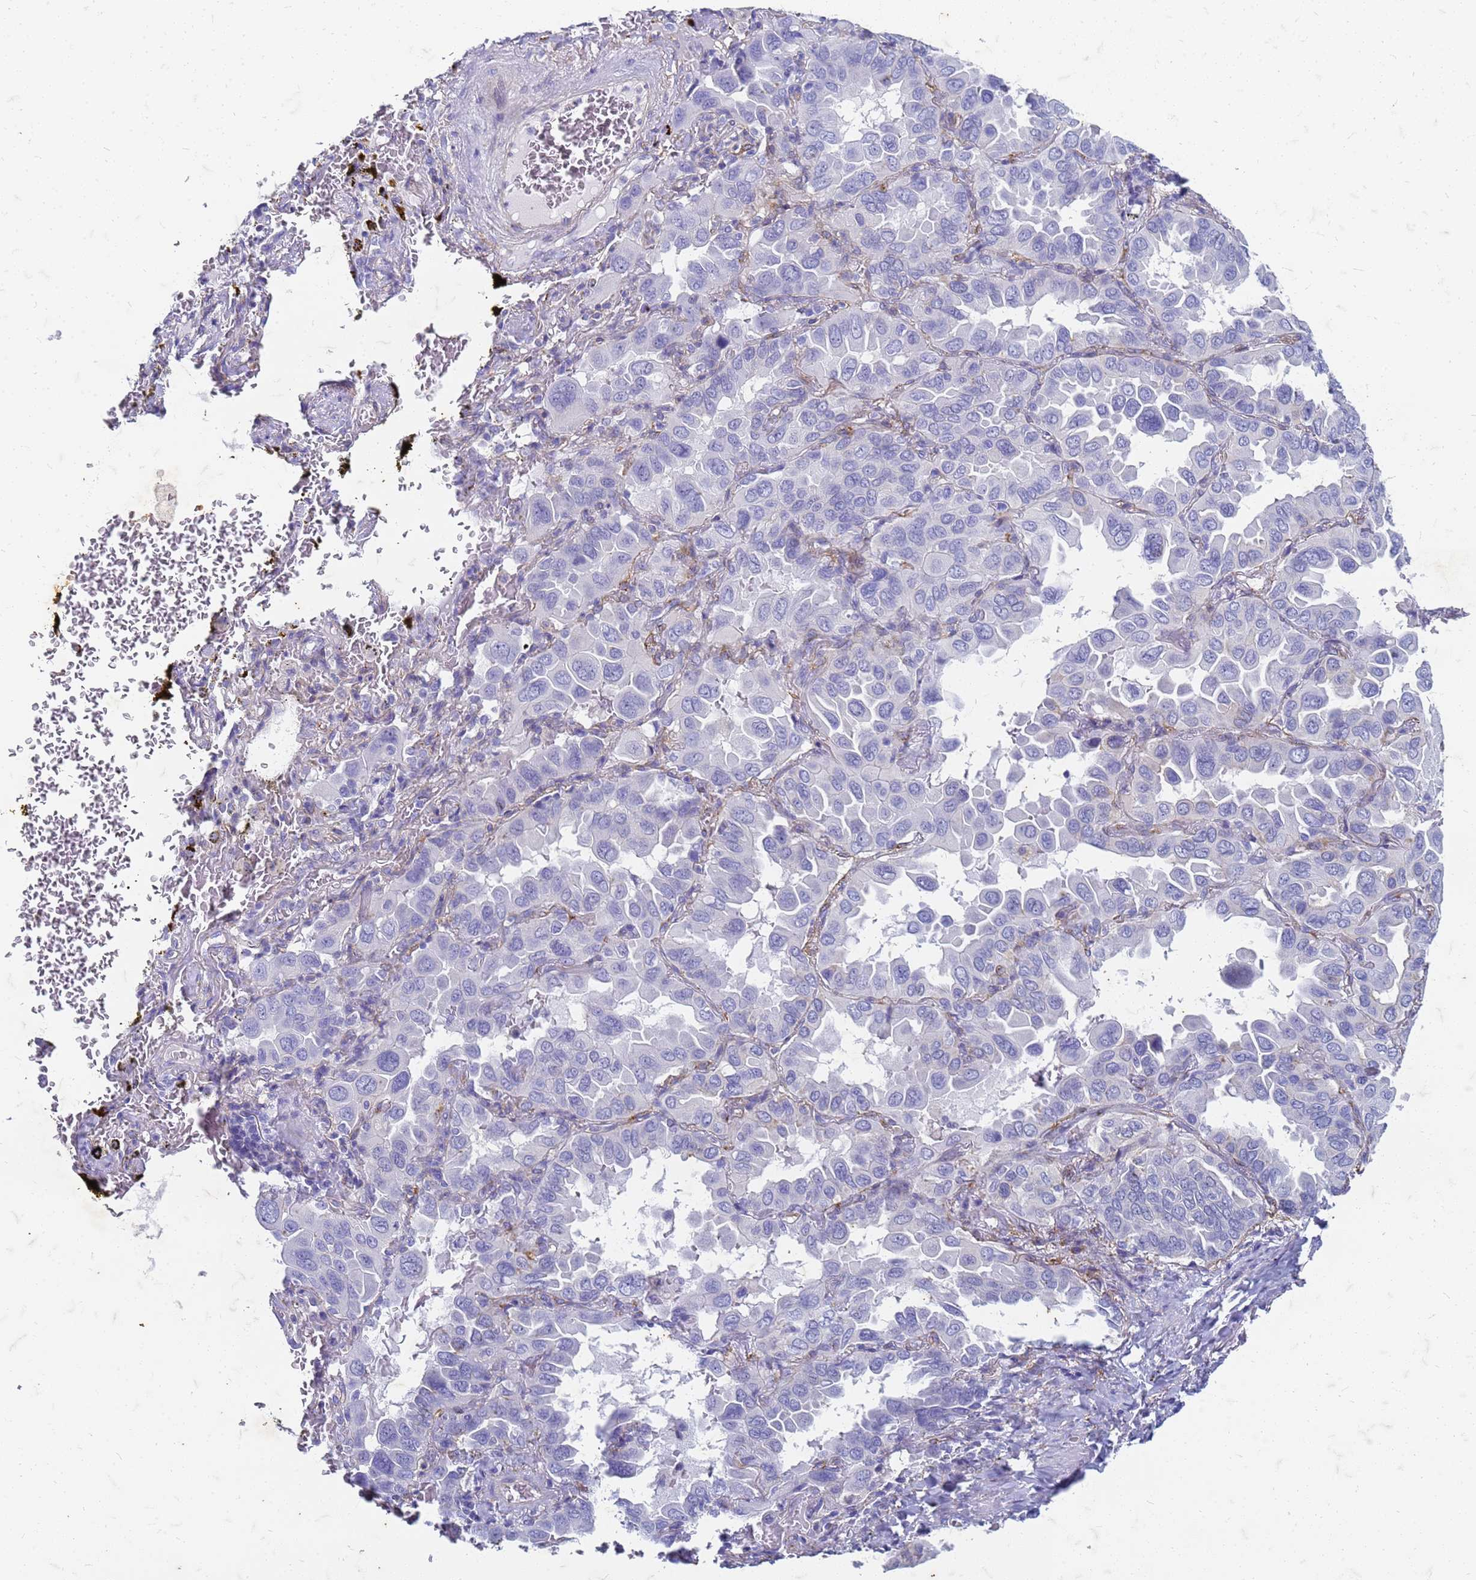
{"staining": {"intensity": "negative", "quantity": "none", "location": "none"}, "tissue": "lung cancer", "cell_type": "Tumor cells", "image_type": "cancer", "snomed": [{"axis": "morphology", "description": "Adenocarcinoma, NOS"}, {"axis": "topography", "description": "Lung"}], "caption": "Tumor cells show no significant positivity in adenocarcinoma (lung).", "gene": "TRIM64B", "patient": {"sex": "male", "age": 64}}